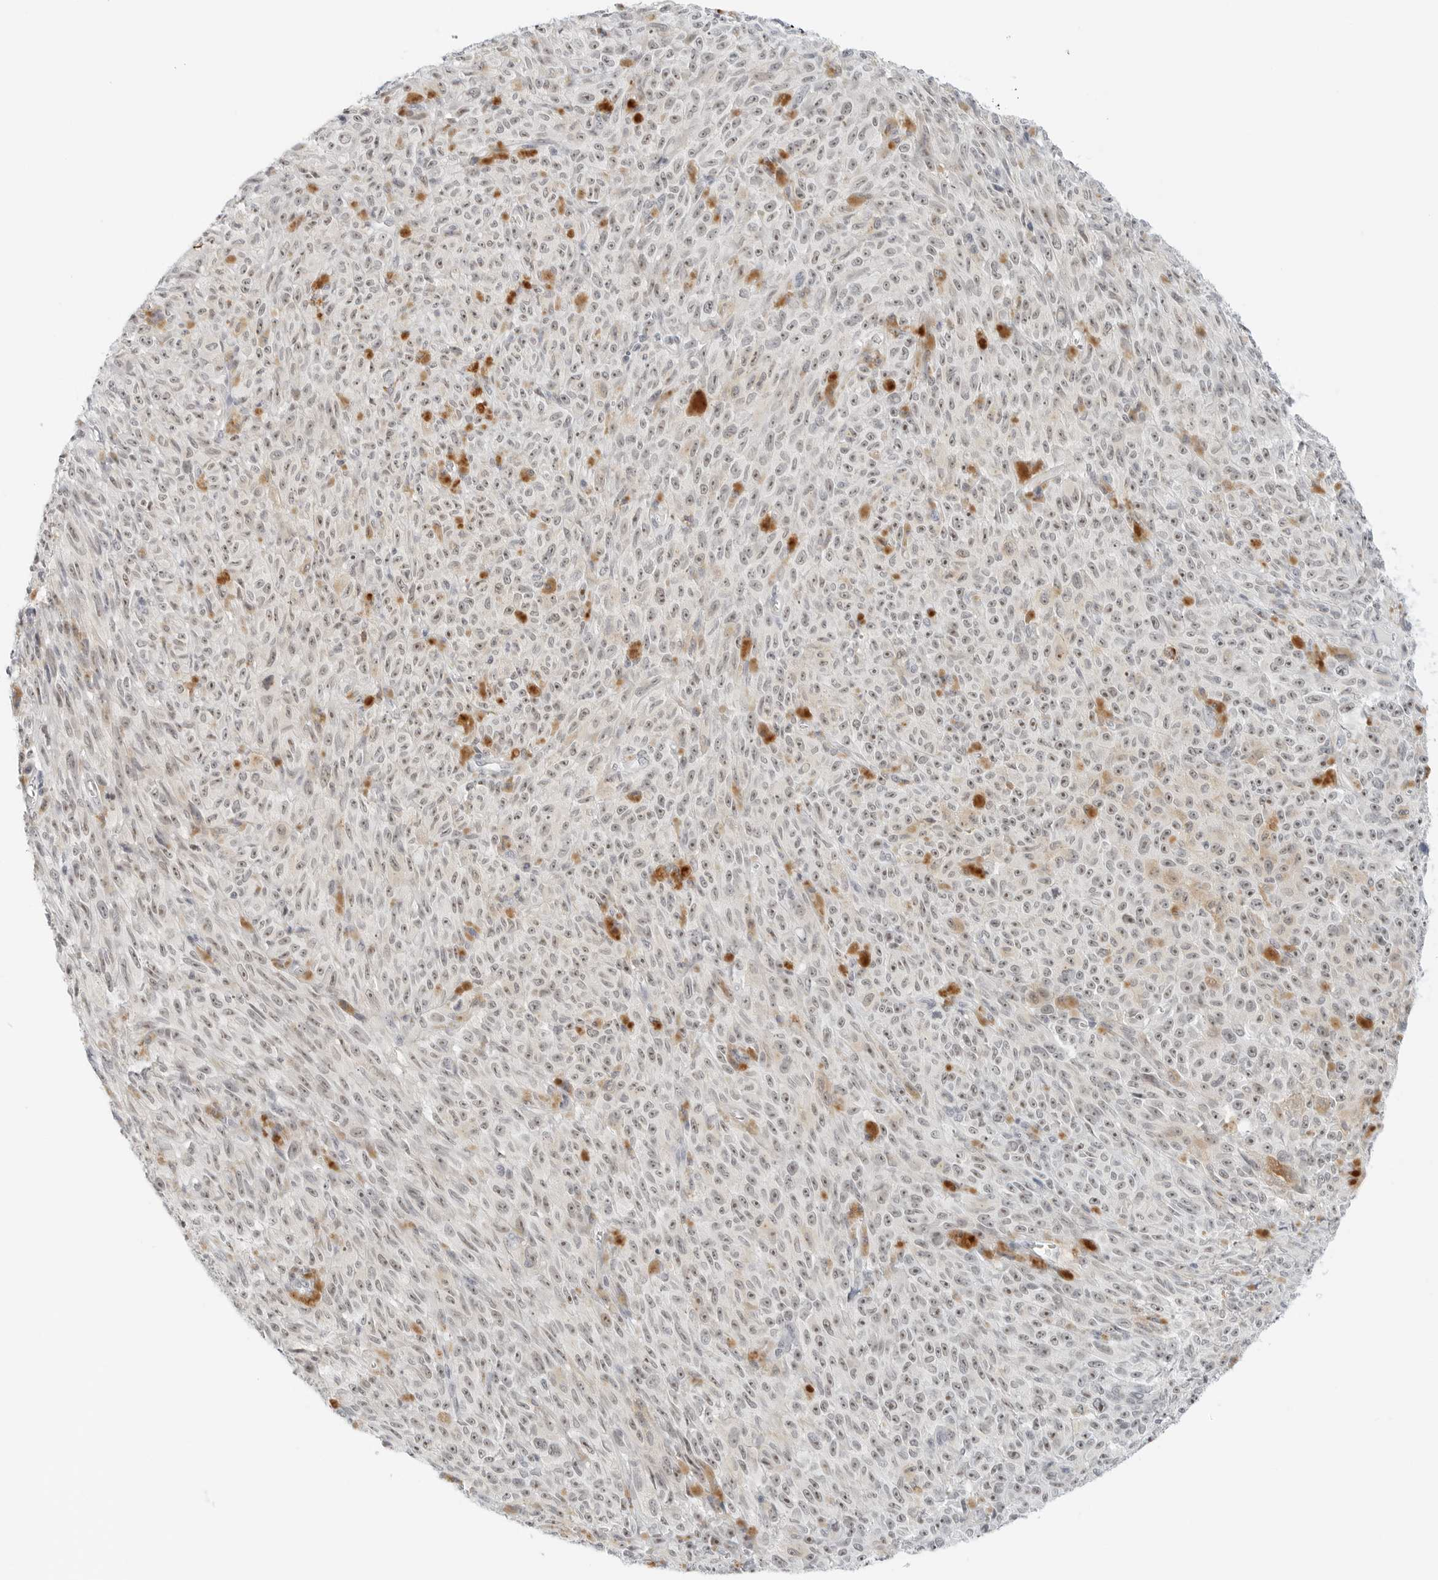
{"staining": {"intensity": "weak", "quantity": "25%-75%", "location": "nuclear"}, "tissue": "melanoma", "cell_type": "Tumor cells", "image_type": "cancer", "snomed": [{"axis": "morphology", "description": "Malignant melanoma, NOS"}, {"axis": "topography", "description": "Skin"}], "caption": "Weak nuclear expression is seen in about 25%-75% of tumor cells in melanoma. The staining is performed using DAB brown chromogen to label protein expression. The nuclei are counter-stained blue using hematoxylin.", "gene": "CCSAP", "patient": {"sex": "female", "age": 82}}